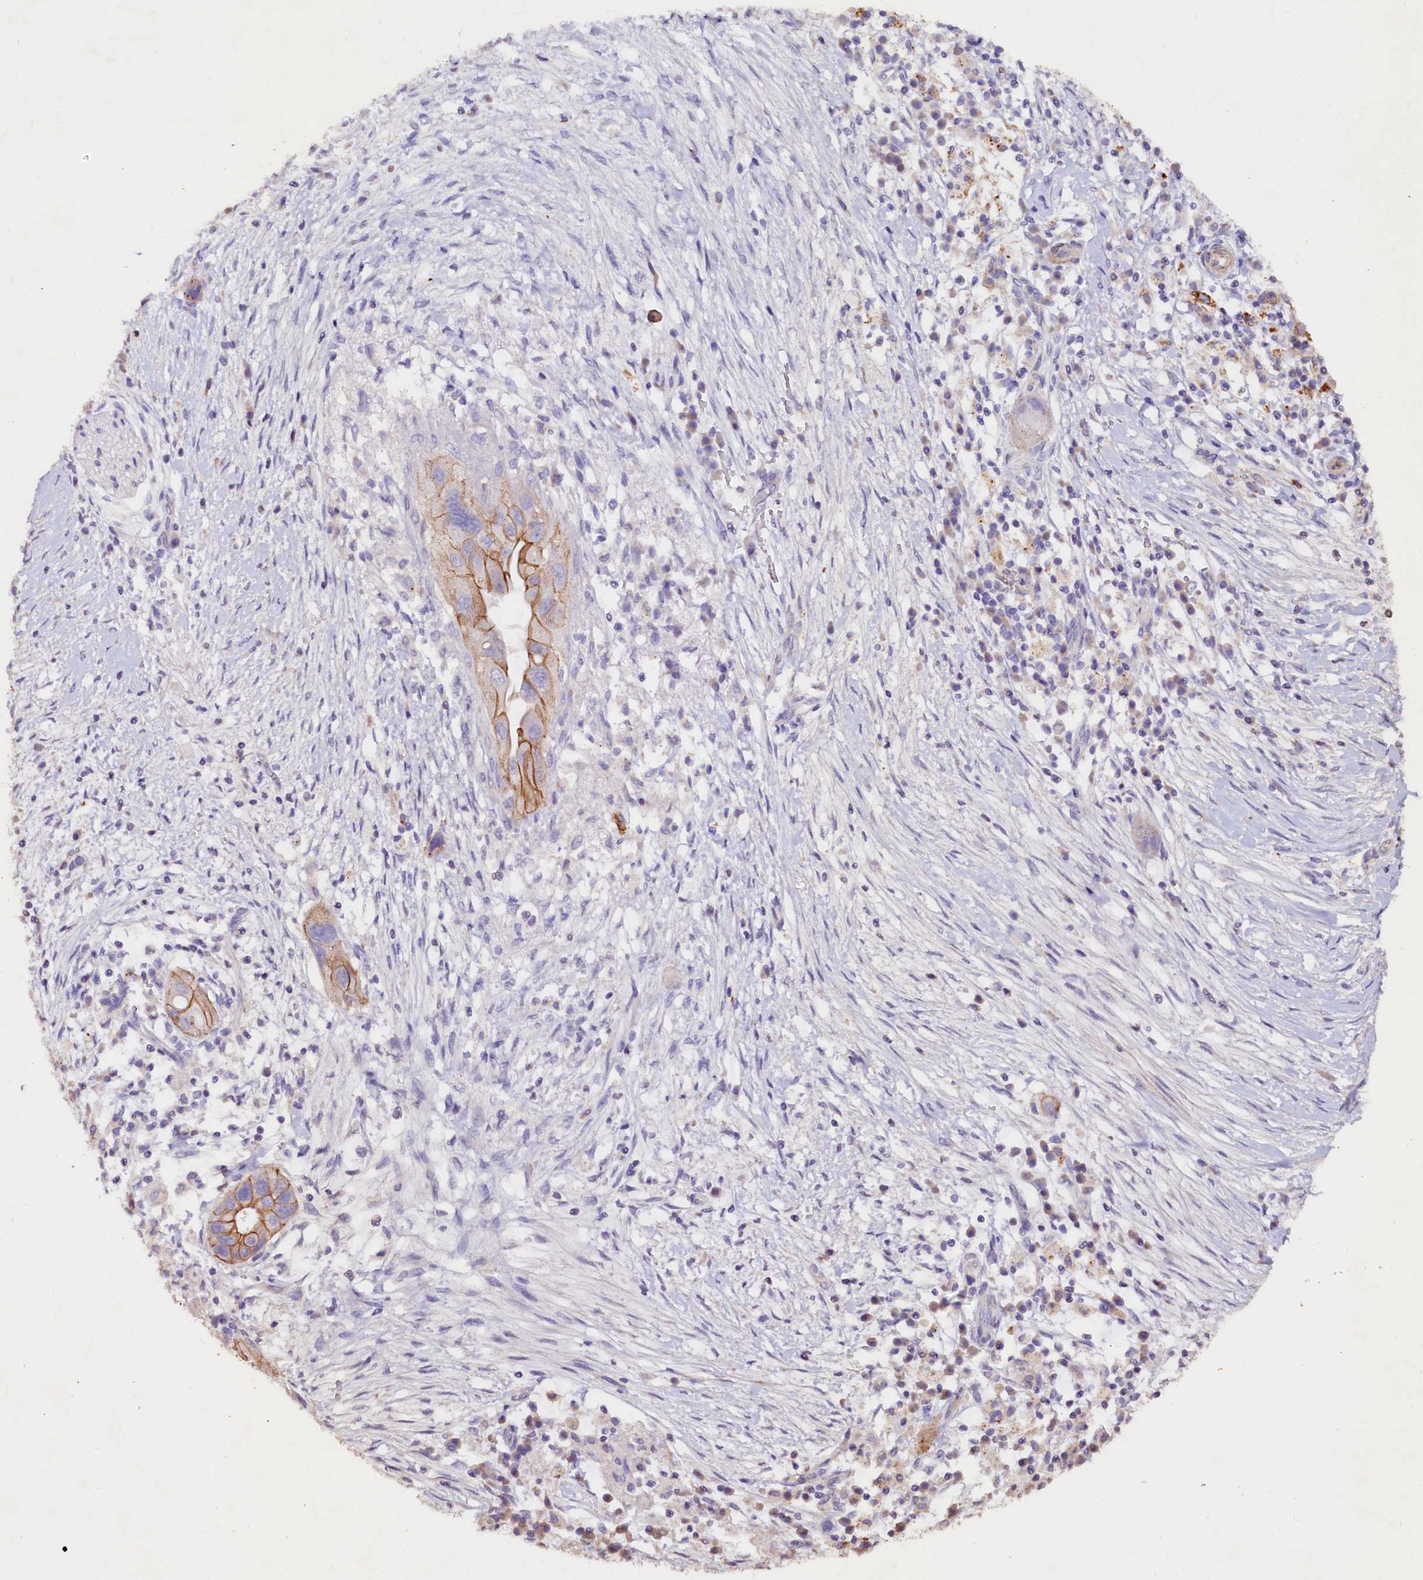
{"staining": {"intensity": "moderate", "quantity": "25%-75%", "location": "cytoplasmic/membranous"}, "tissue": "pancreatic cancer", "cell_type": "Tumor cells", "image_type": "cancer", "snomed": [{"axis": "morphology", "description": "Adenocarcinoma, NOS"}, {"axis": "topography", "description": "Pancreas"}], "caption": "Tumor cells reveal medium levels of moderate cytoplasmic/membranous positivity in about 25%-75% of cells in pancreatic adenocarcinoma.", "gene": "VPS36", "patient": {"sex": "male", "age": 68}}